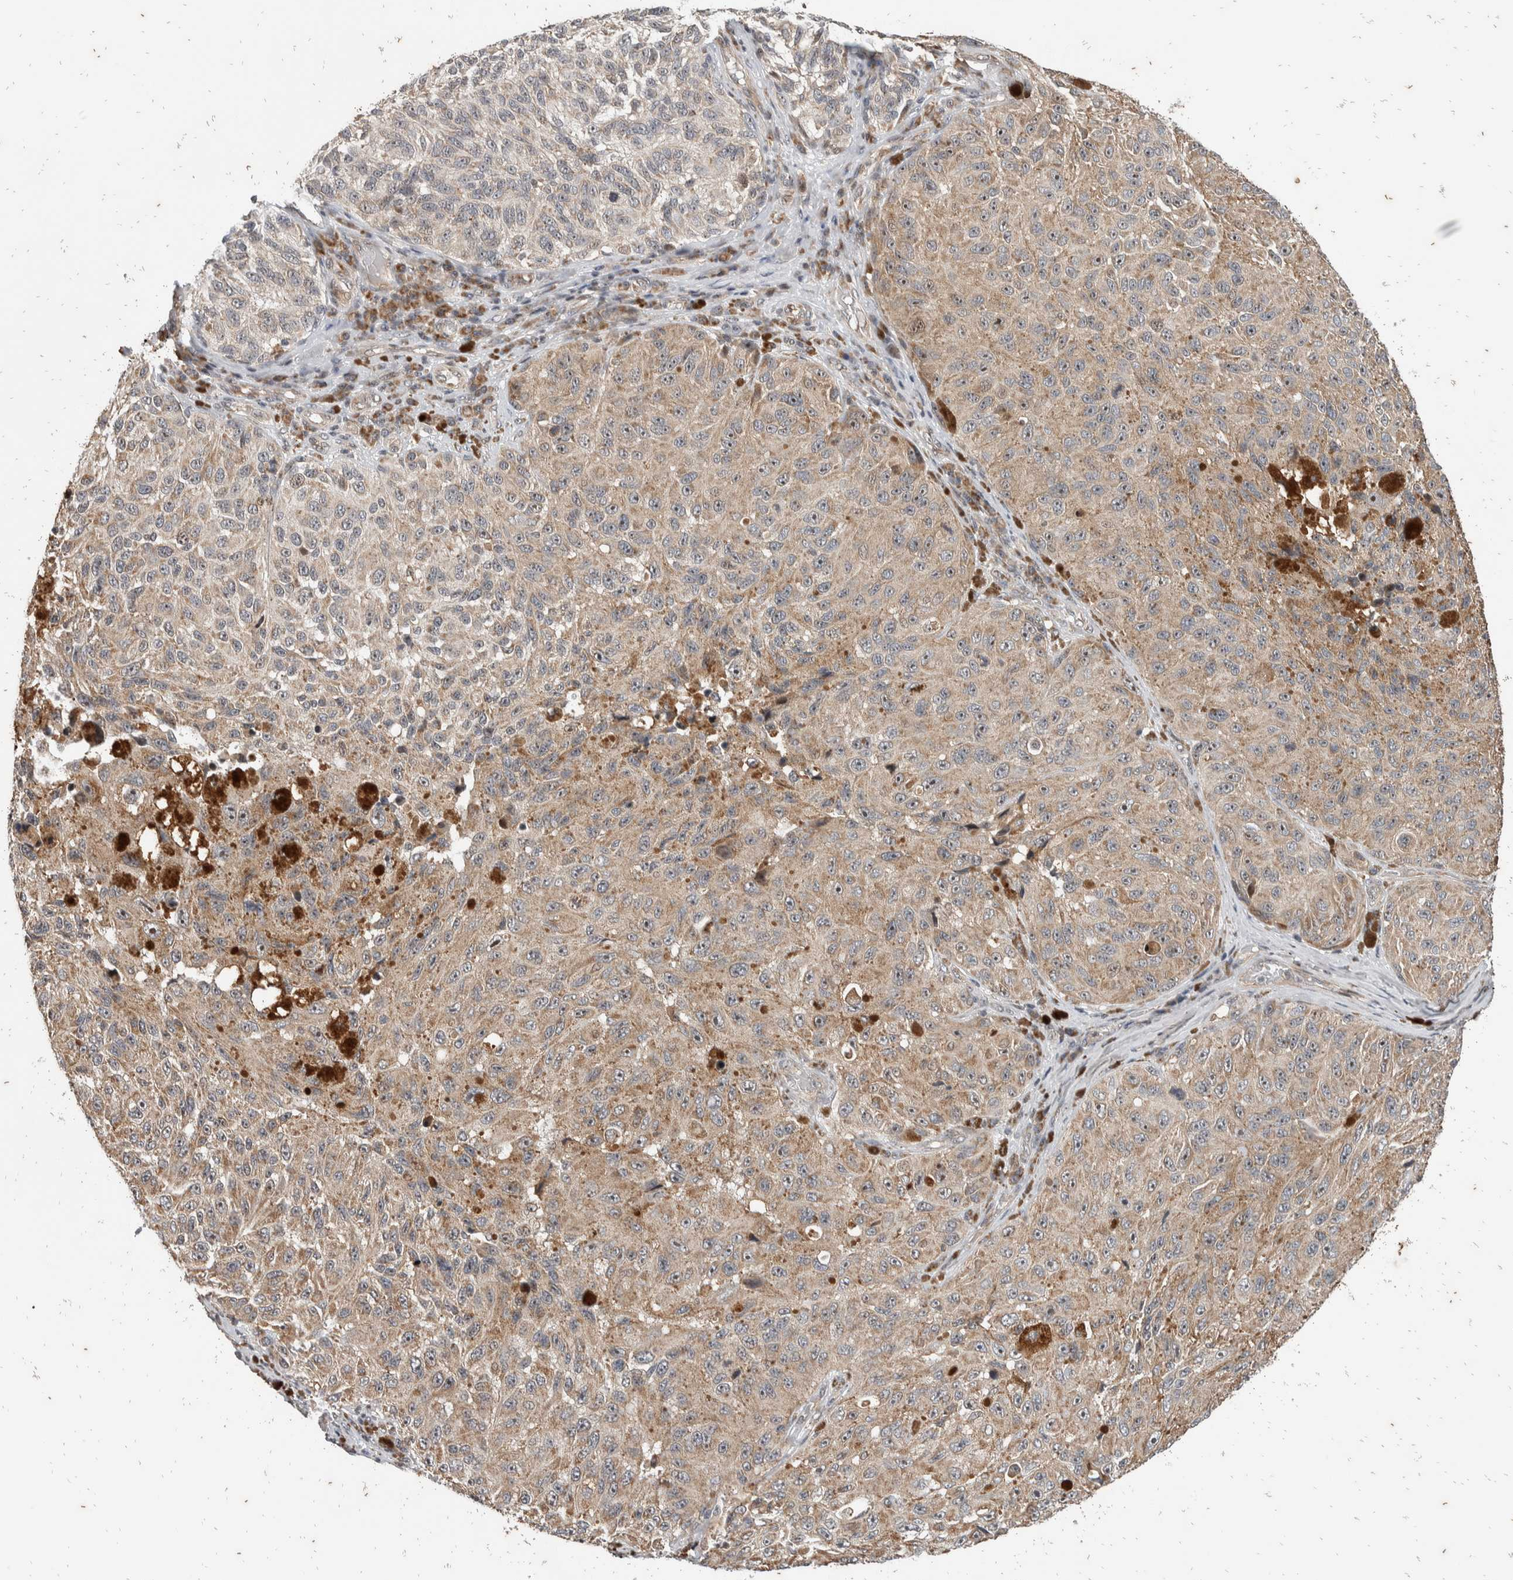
{"staining": {"intensity": "weak", "quantity": ">75%", "location": "cytoplasmic/membranous,nuclear"}, "tissue": "melanoma", "cell_type": "Tumor cells", "image_type": "cancer", "snomed": [{"axis": "morphology", "description": "Malignant melanoma, NOS"}, {"axis": "topography", "description": "Skin"}], "caption": "Melanoma was stained to show a protein in brown. There is low levels of weak cytoplasmic/membranous and nuclear expression in about >75% of tumor cells.", "gene": "ATXN7L1", "patient": {"sex": "female", "age": 73}}